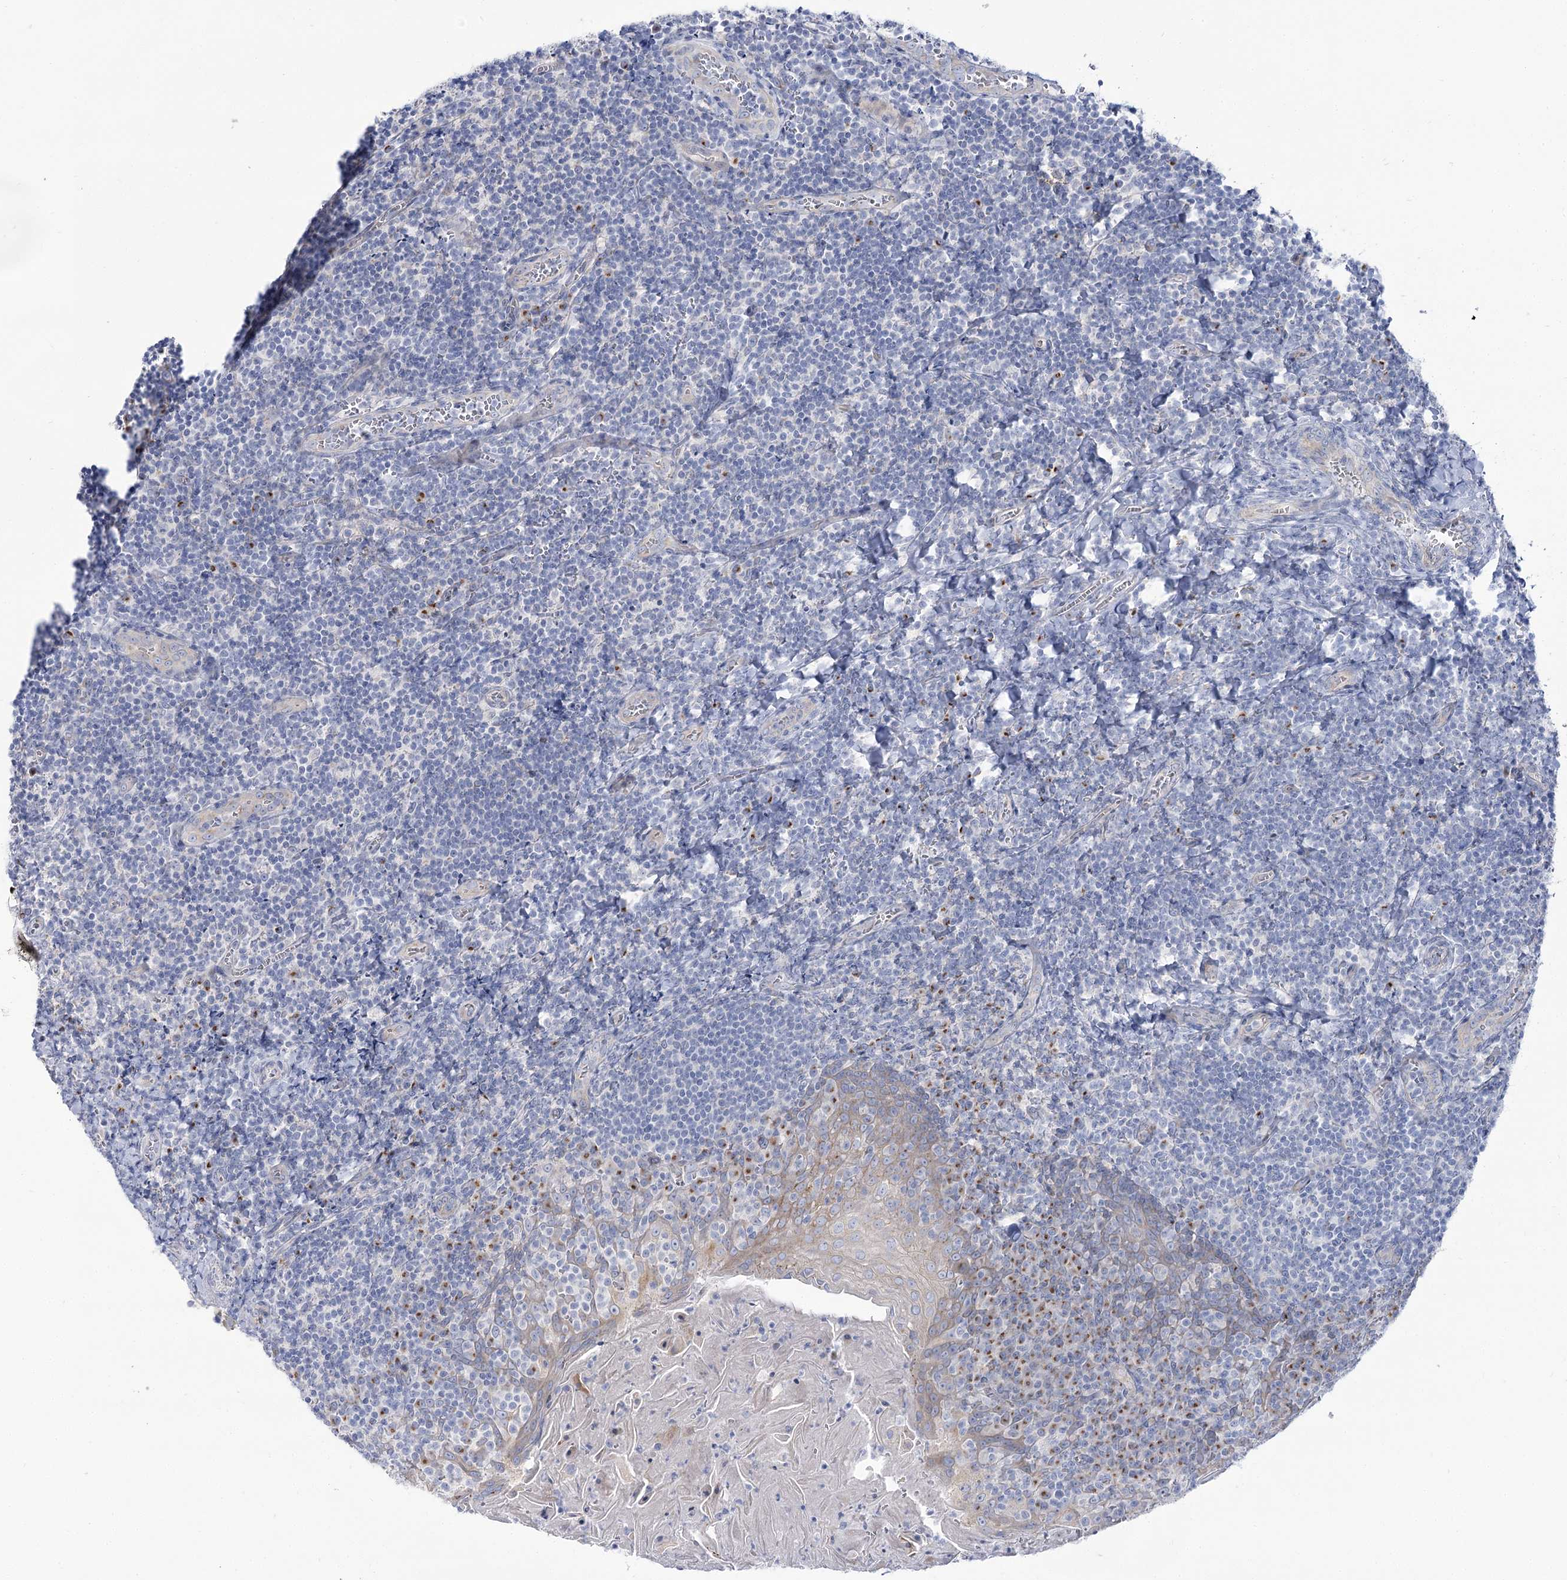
{"staining": {"intensity": "negative", "quantity": "none", "location": "none"}, "tissue": "tonsil", "cell_type": "Germinal center cells", "image_type": "normal", "snomed": [{"axis": "morphology", "description": "Normal tissue, NOS"}, {"axis": "topography", "description": "Tonsil"}], "caption": "Immunohistochemical staining of normal tonsil exhibits no significant expression in germinal center cells.", "gene": "SUOX", "patient": {"sex": "male", "age": 27}}